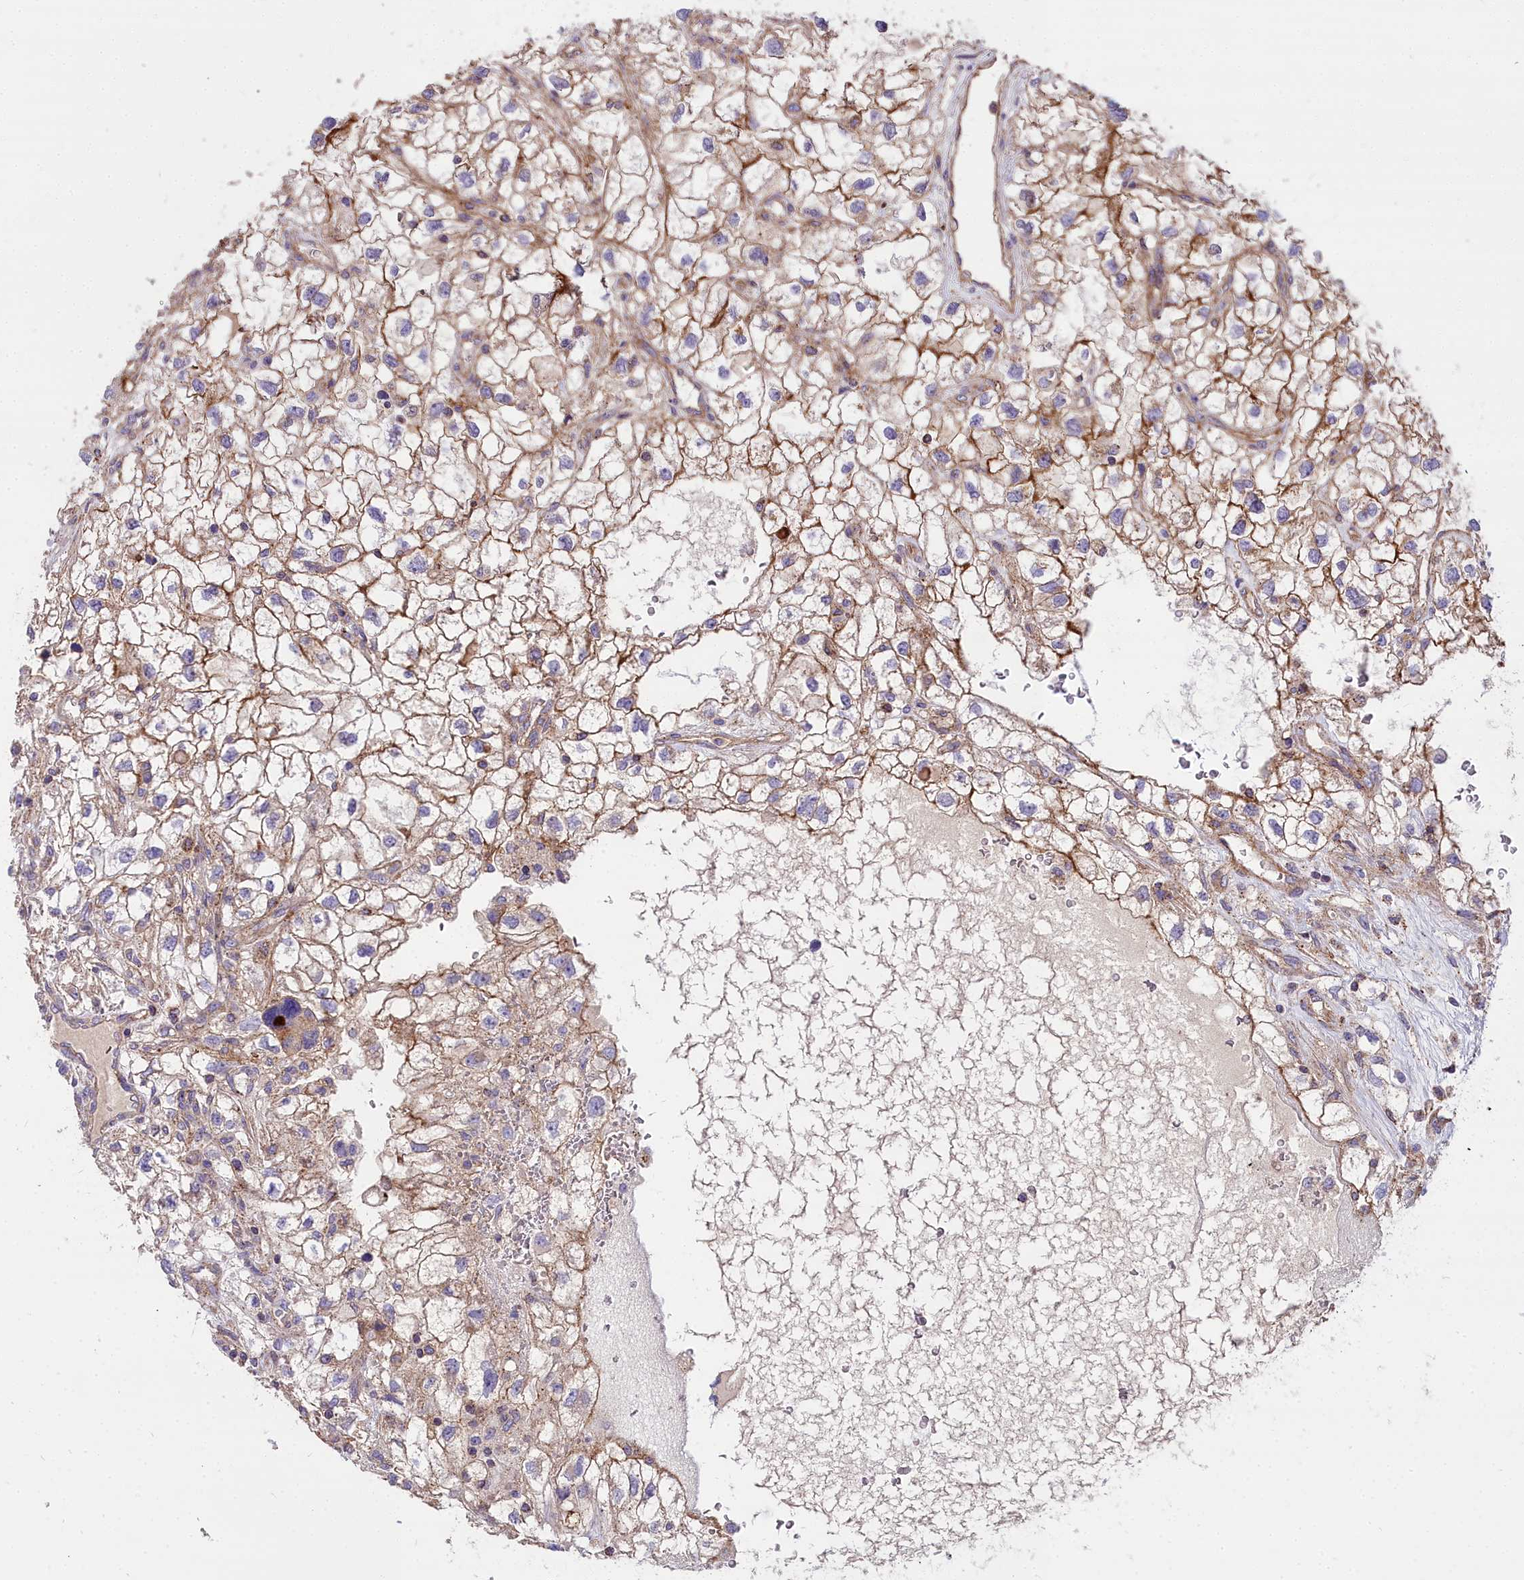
{"staining": {"intensity": "moderate", "quantity": ">75%", "location": "cytoplasmic/membranous"}, "tissue": "renal cancer", "cell_type": "Tumor cells", "image_type": "cancer", "snomed": [{"axis": "morphology", "description": "Adenocarcinoma, NOS"}, {"axis": "topography", "description": "Kidney"}], "caption": "This is an image of immunohistochemistry staining of renal adenocarcinoma, which shows moderate staining in the cytoplasmic/membranous of tumor cells.", "gene": "FRMPD1", "patient": {"sex": "male", "age": 59}}